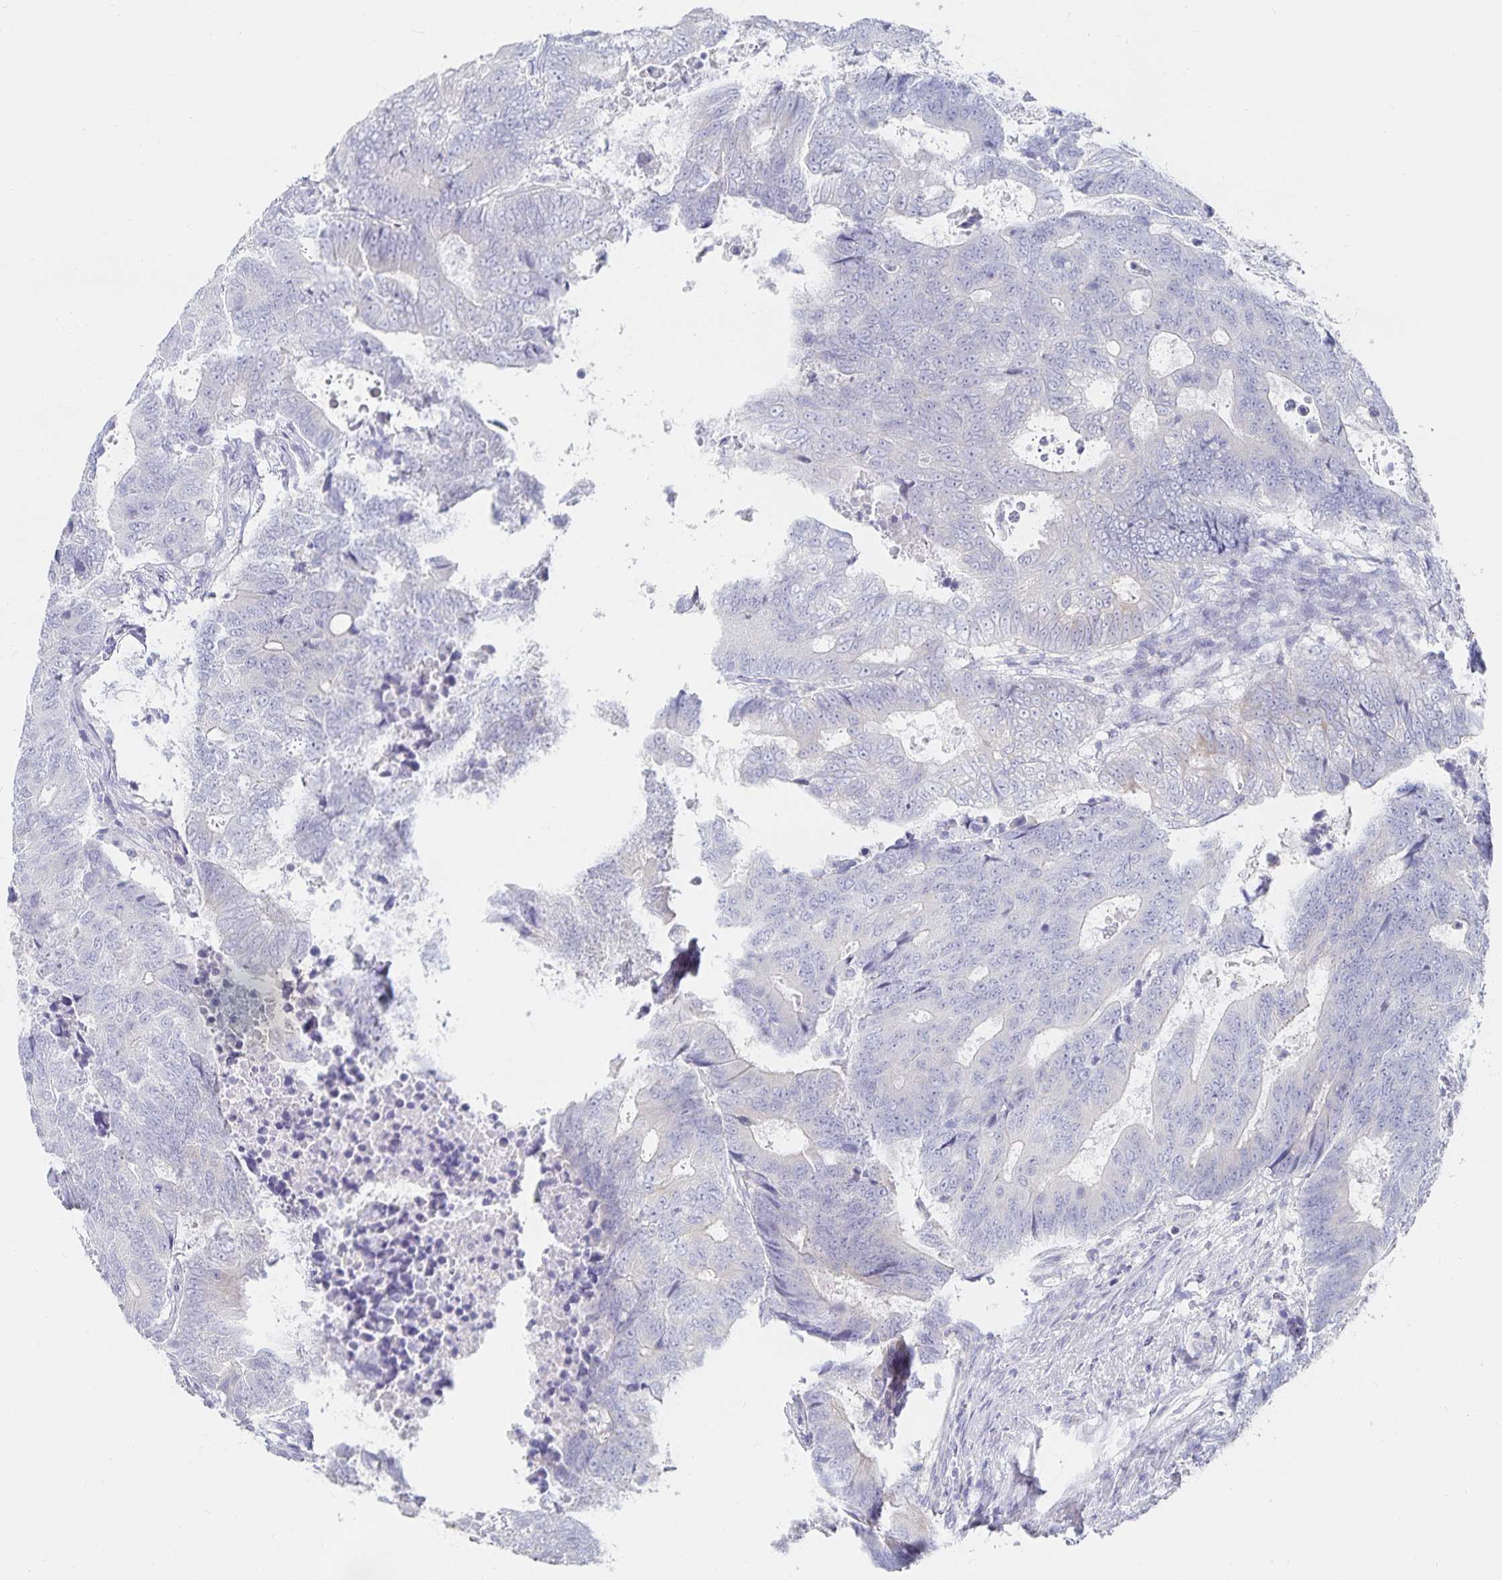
{"staining": {"intensity": "weak", "quantity": "25%-75%", "location": "cytoplasmic/membranous"}, "tissue": "colorectal cancer", "cell_type": "Tumor cells", "image_type": "cancer", "snomed": [{"axis": "morphology", "description": "Adenocarcinoma, NOS"}, {"axis": "topography", "description": "Colon"}], "caption": "Protein staining of colorectal cancer tissue displays weak cytoplasmic/membranous expression in about 25%-75% of tumor cells.", "gene": "SFTPA1", "patient": {"sex": "female", "age": 48}}